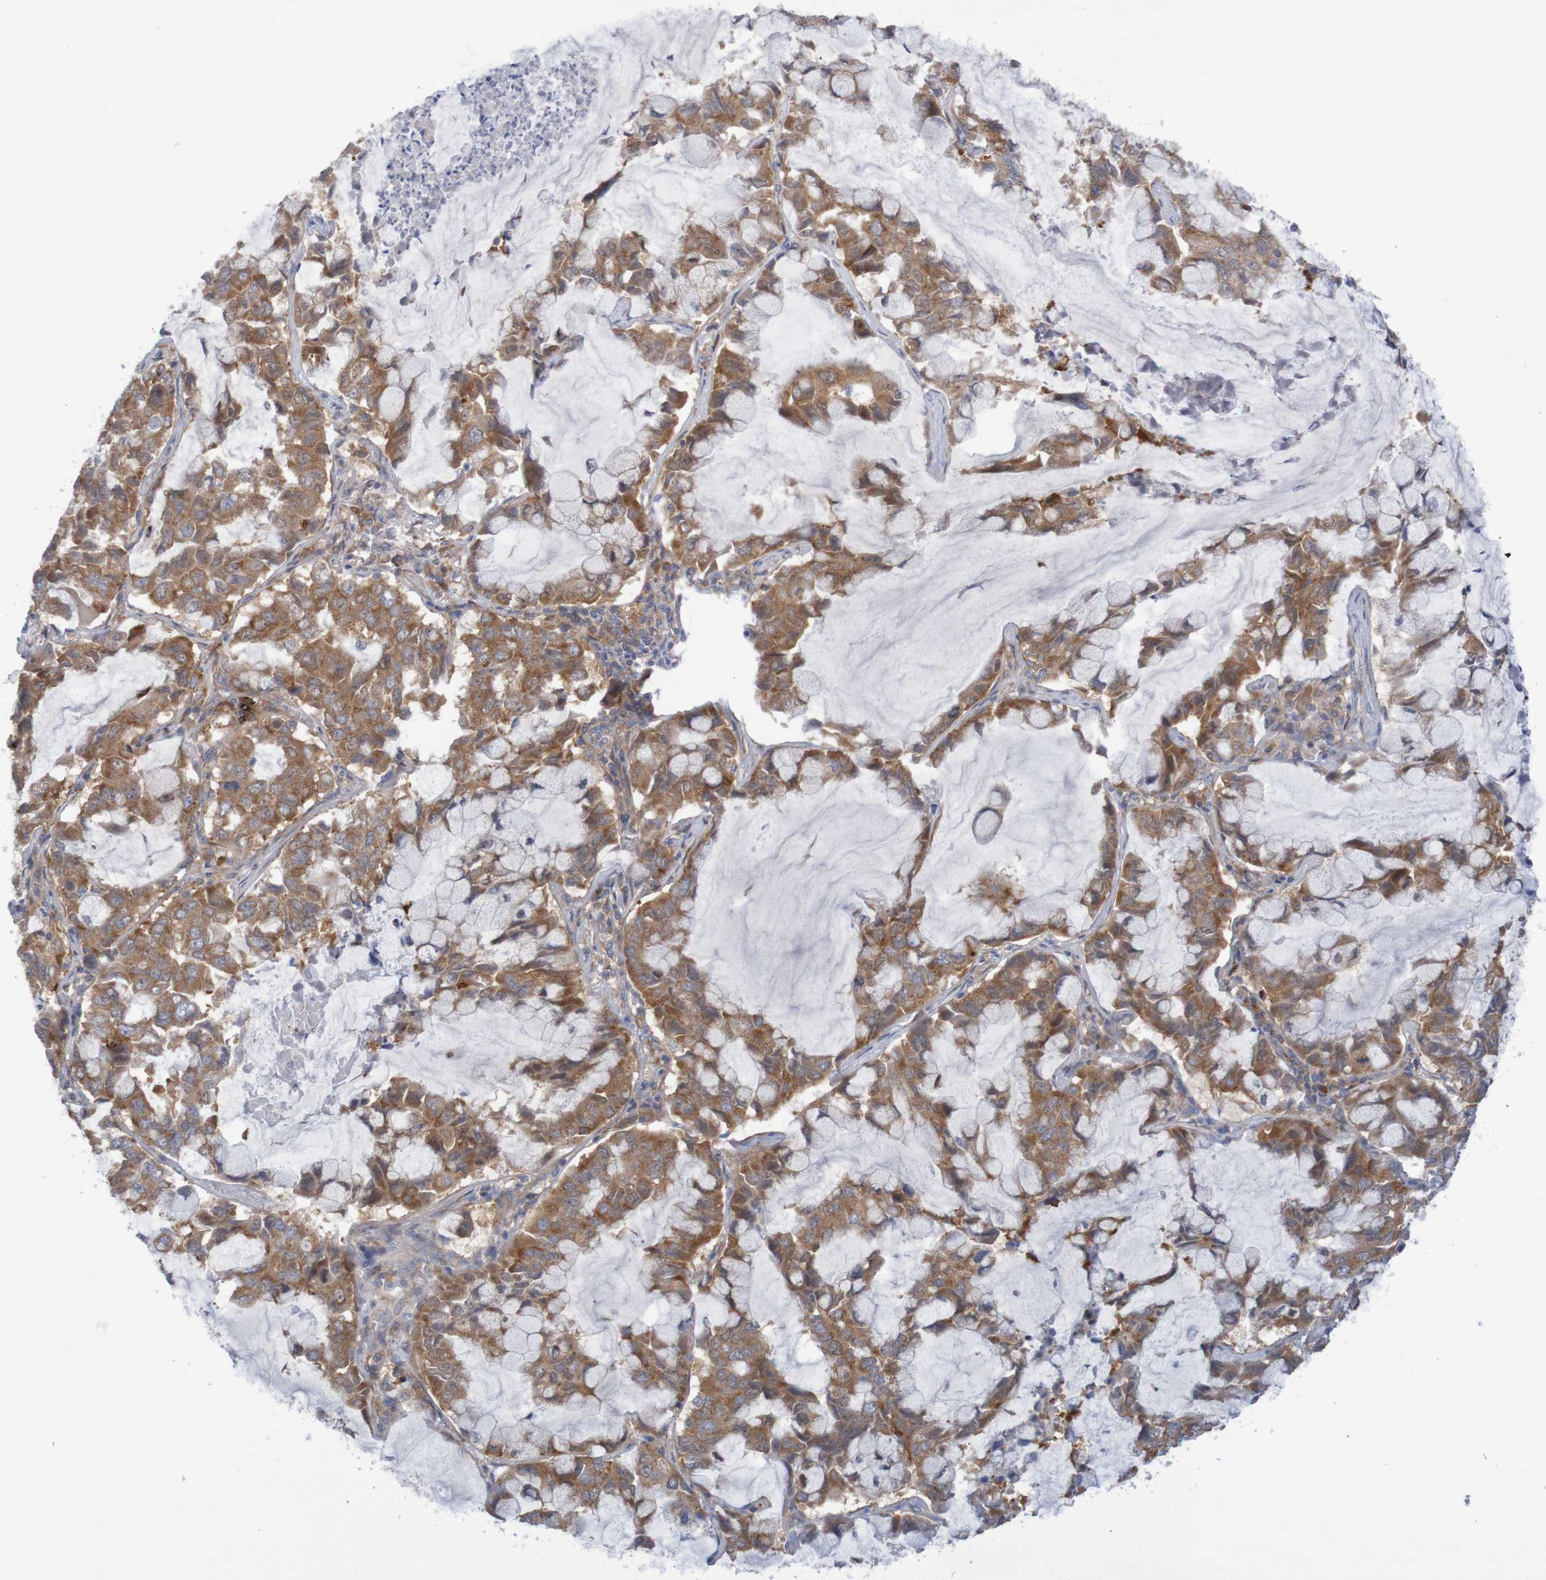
{"staining": {"intensity": "moderate", "quantity": ">75%", "location": "cytoplasmic/membranous"}, "tissue": "lung cancer", "cell_type": "Tumor cells", "image_type": "cancer", "snomed": [{"axis": "morphology", "description": "Adenocarcinoma, NOS"}, {"axis": "topography", "description": "Lung"}], "caption": "Protein analysis of lung cancer (adenocarcinoma) tissue reveals moderate cytoplasmic/membranous expression in about >75% of tumor cells.", "gene": "LRRC47", "patient": {"sex": "male", "age": 64}}